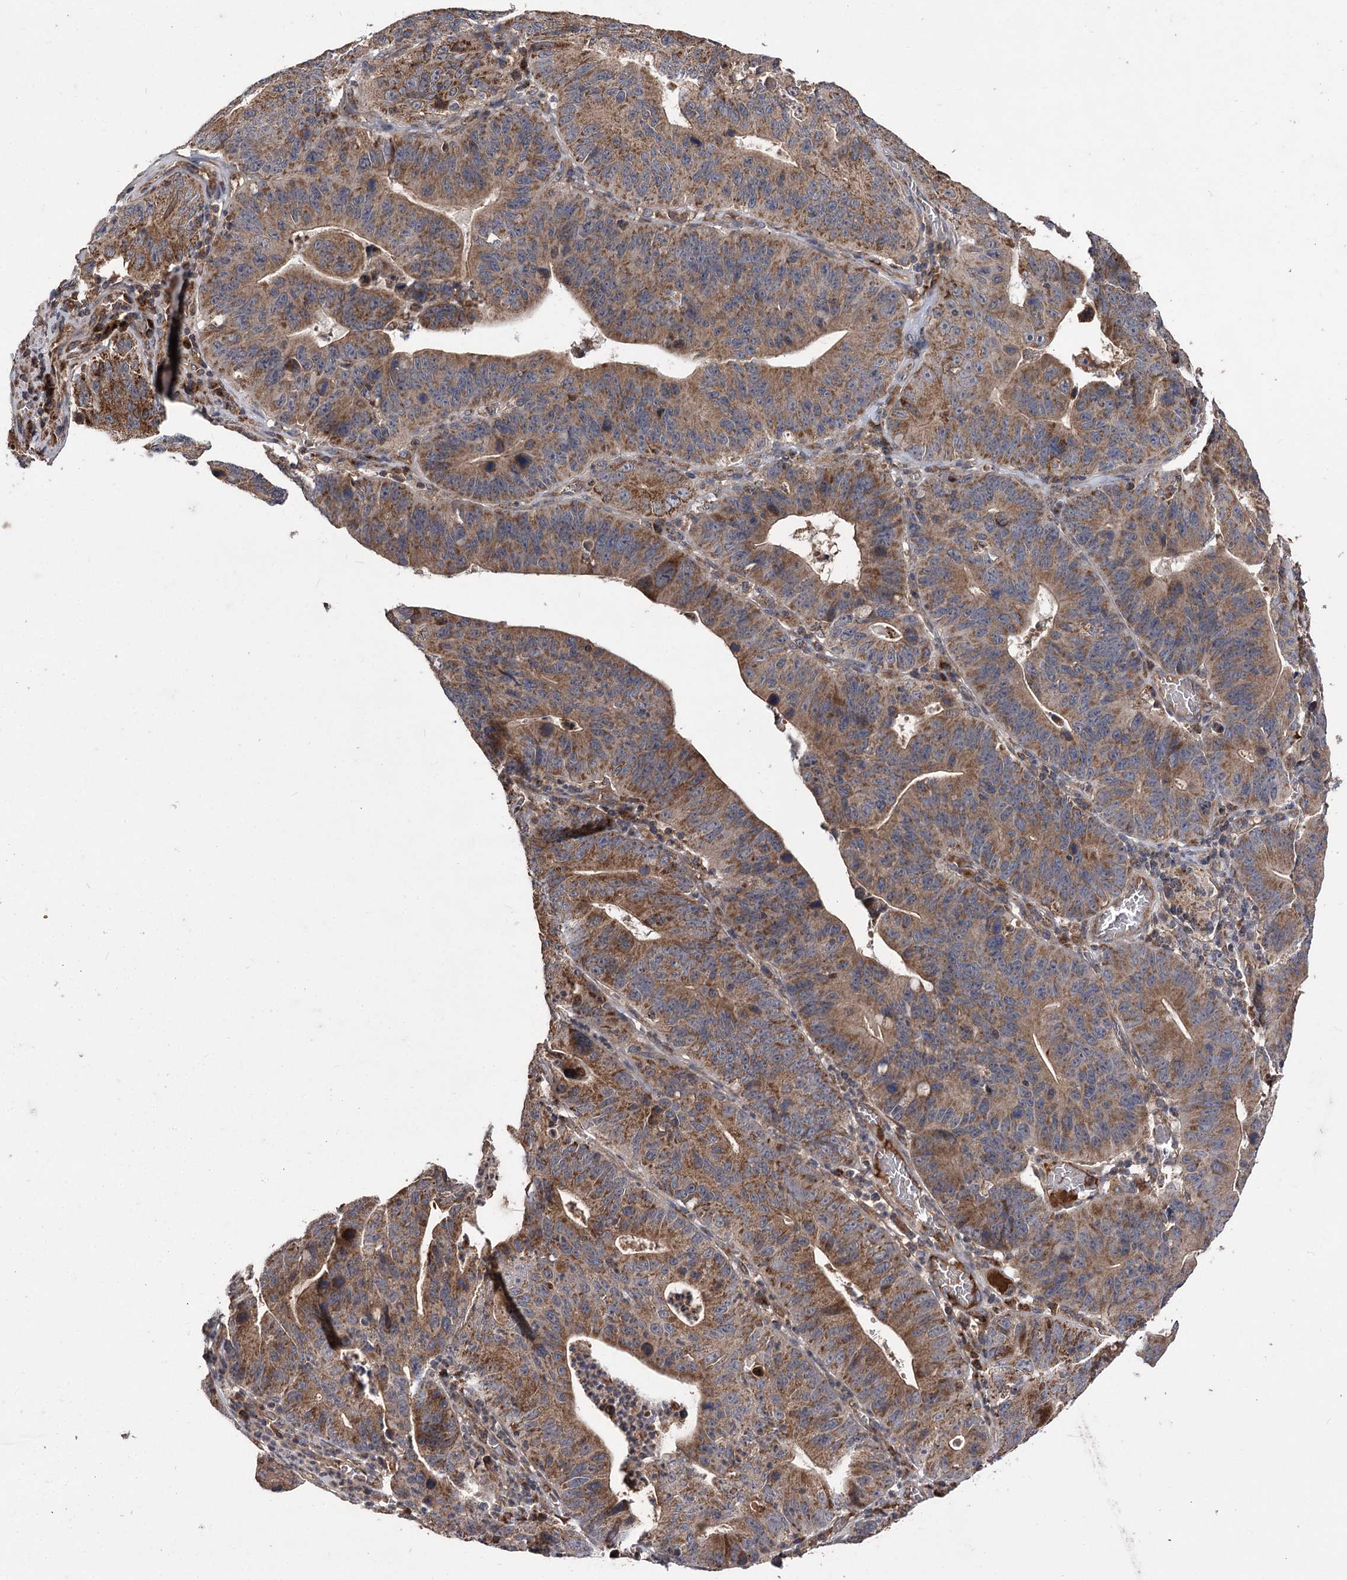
{"staining": {"intensity": "strong", "quantity": ">75%", "location": "cytoplasmic/membranous"}, "tissue": "stomach cancer", "cell_type": "Tumor cells", "image_type": "cancer", "snomed": [{"axis": "morphology", "description": "Adenocarcinoma, NOS"}, {"axis": "topography", "description": "Stomach"}], "caption": "Stomach cancer (adenocarcinoma) tissue displays strong cytoplasmic/membranous expression in about >75% of tumor cells", "gene": "RASSF3", "patient": {"sex": "male", "age": 59}}